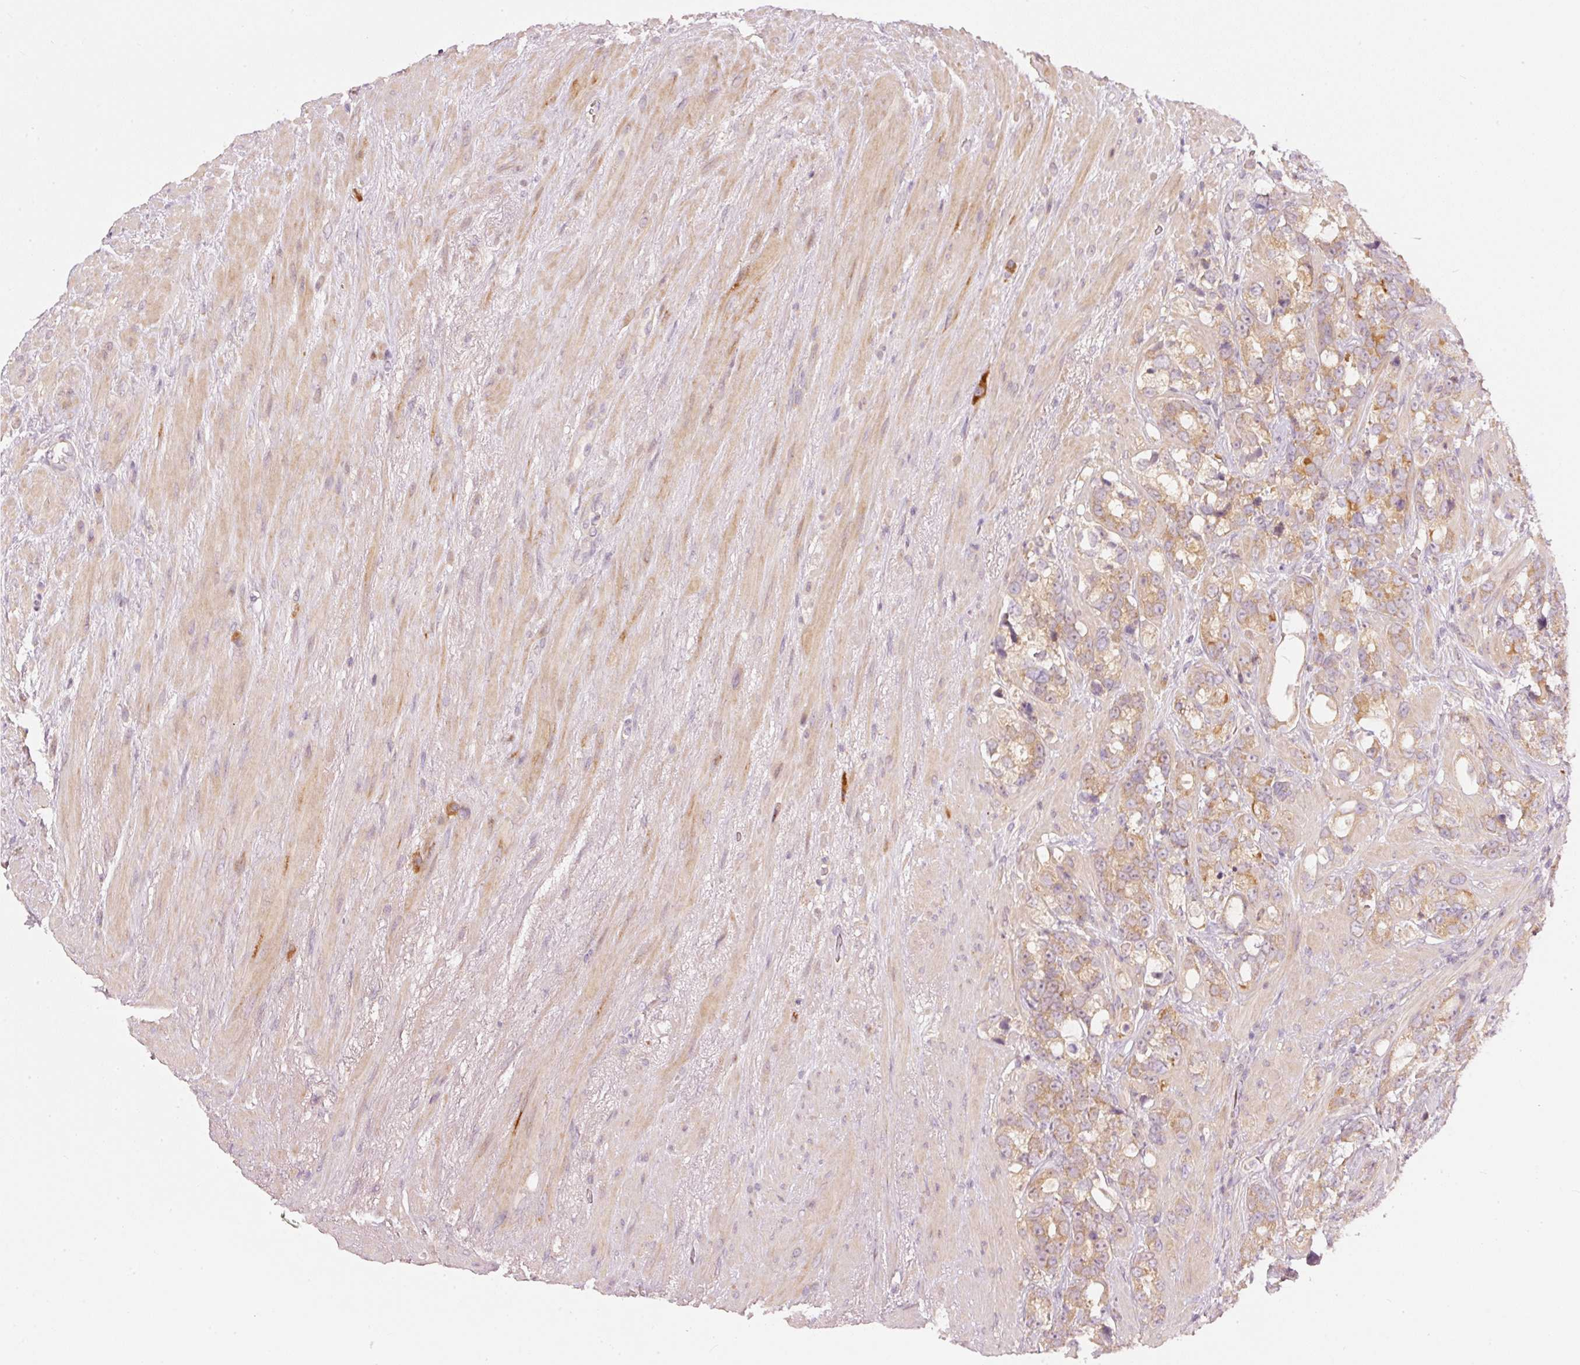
{"staining": {"intensity": "moderate", "quantity": ">75%", "location": "cytoplasmic/membranous"}, "tissue": "prostate cancer", "cell_type": "Tumor cells", "image_type": "cancer", "snomed": [{"axis": "morphology", "description": "Adenocarcinoma, High grade"}, {"axis": "topography", "description": "Prostate"}], "caption": "Human prostate cancer stained with a protein marker shows moderate staining in tumor cells.", "gene": "MAP10", "patient": {"sex": "male", "age": 74}}